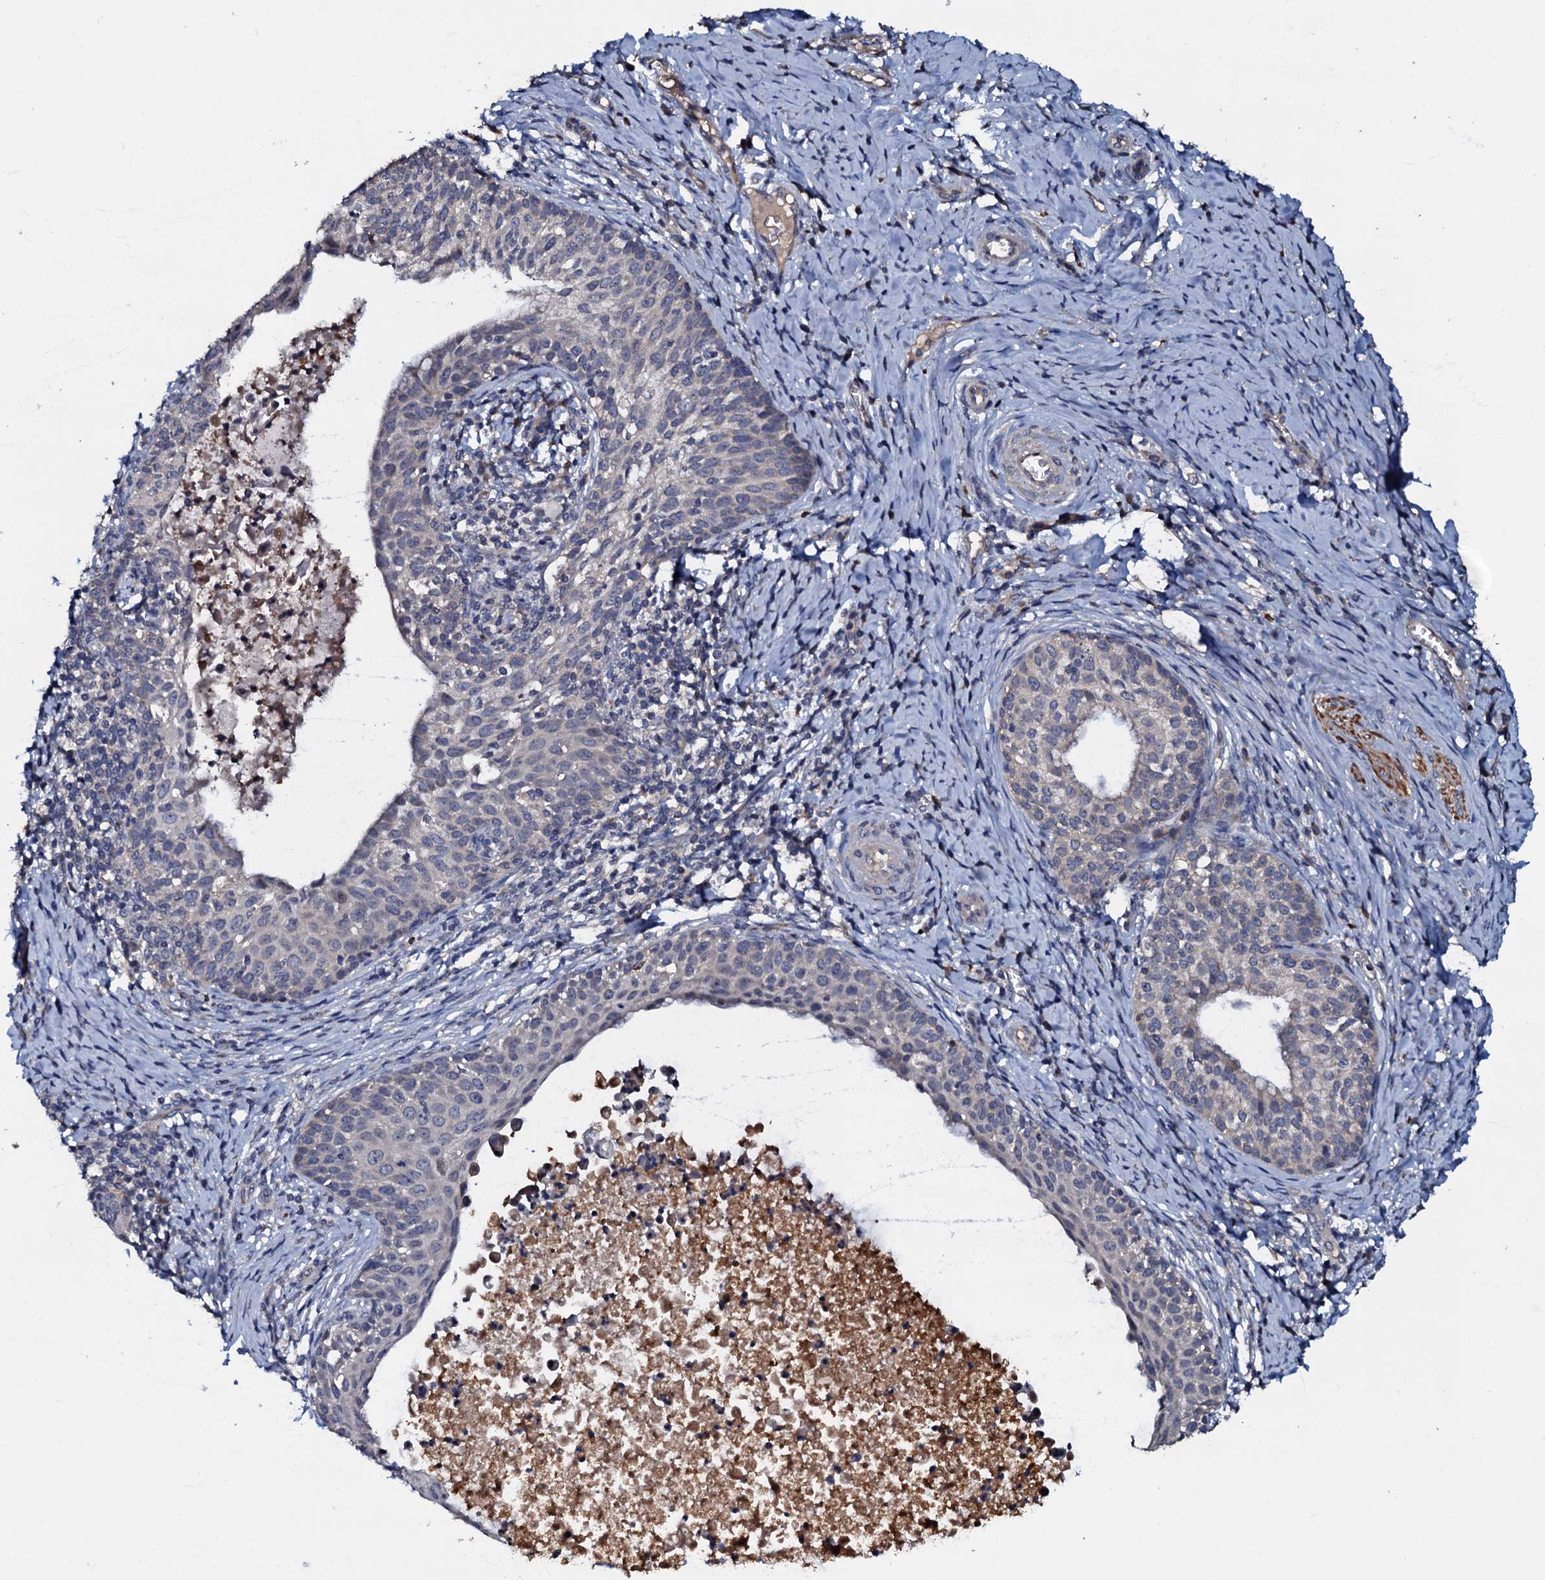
{"staining": {"intensity": "negative", "quantity": "none", "location": "none"}, "tissue": "cervical cancer", "cell_type": "Tumor cells", "image_type": "cancer", "snomed": [{"axis": "morphology", "description": "Squamous cell carcinoma, NOS"}, {"axis": "topography", "description": "Cervix"}], "caption": "Immunohistochemistry image of neoplastic tissue: human cervical cancer stained with DAB exhibits no significant protein staining in tumor cells.", "gene": "CPNE2", "patient": {"sex": "female", "age": 52}}